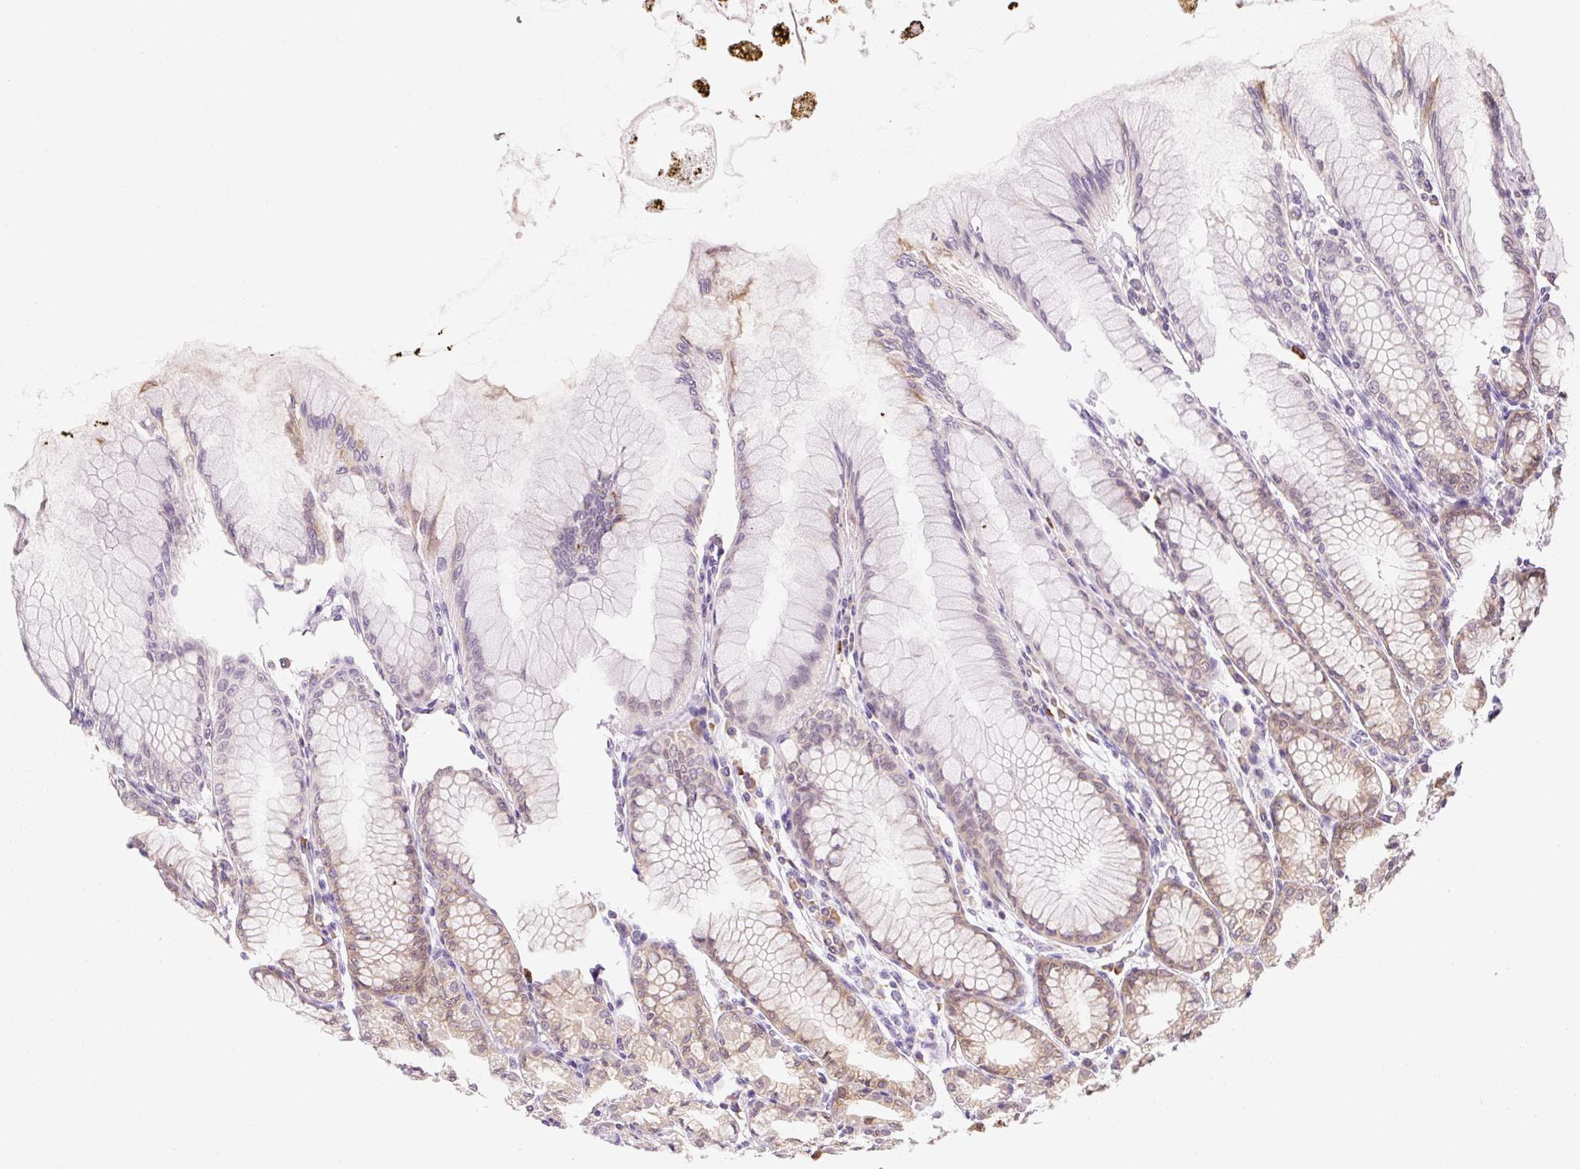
{"staining": {"intensity": "moderate", "quantity": "25%-75%", "location": "cytoplasmic/membranous"}, "tissue": "stomach", "cell_type": "Glandular cells", "image_type": "normal", "snomed": [{"axis": "morphology", "description": "Normal tissue, NOS"}, {"axis": "topography", "description": "Stomach"}], "caption": "This is an image of immunohistochemistry staining of benign stomach, which shows moderate positivity in the cytoplasmic/membranous of glandular cells.", "gene": "RPL18A", "patient": {"sex": "female", "age": 57}}